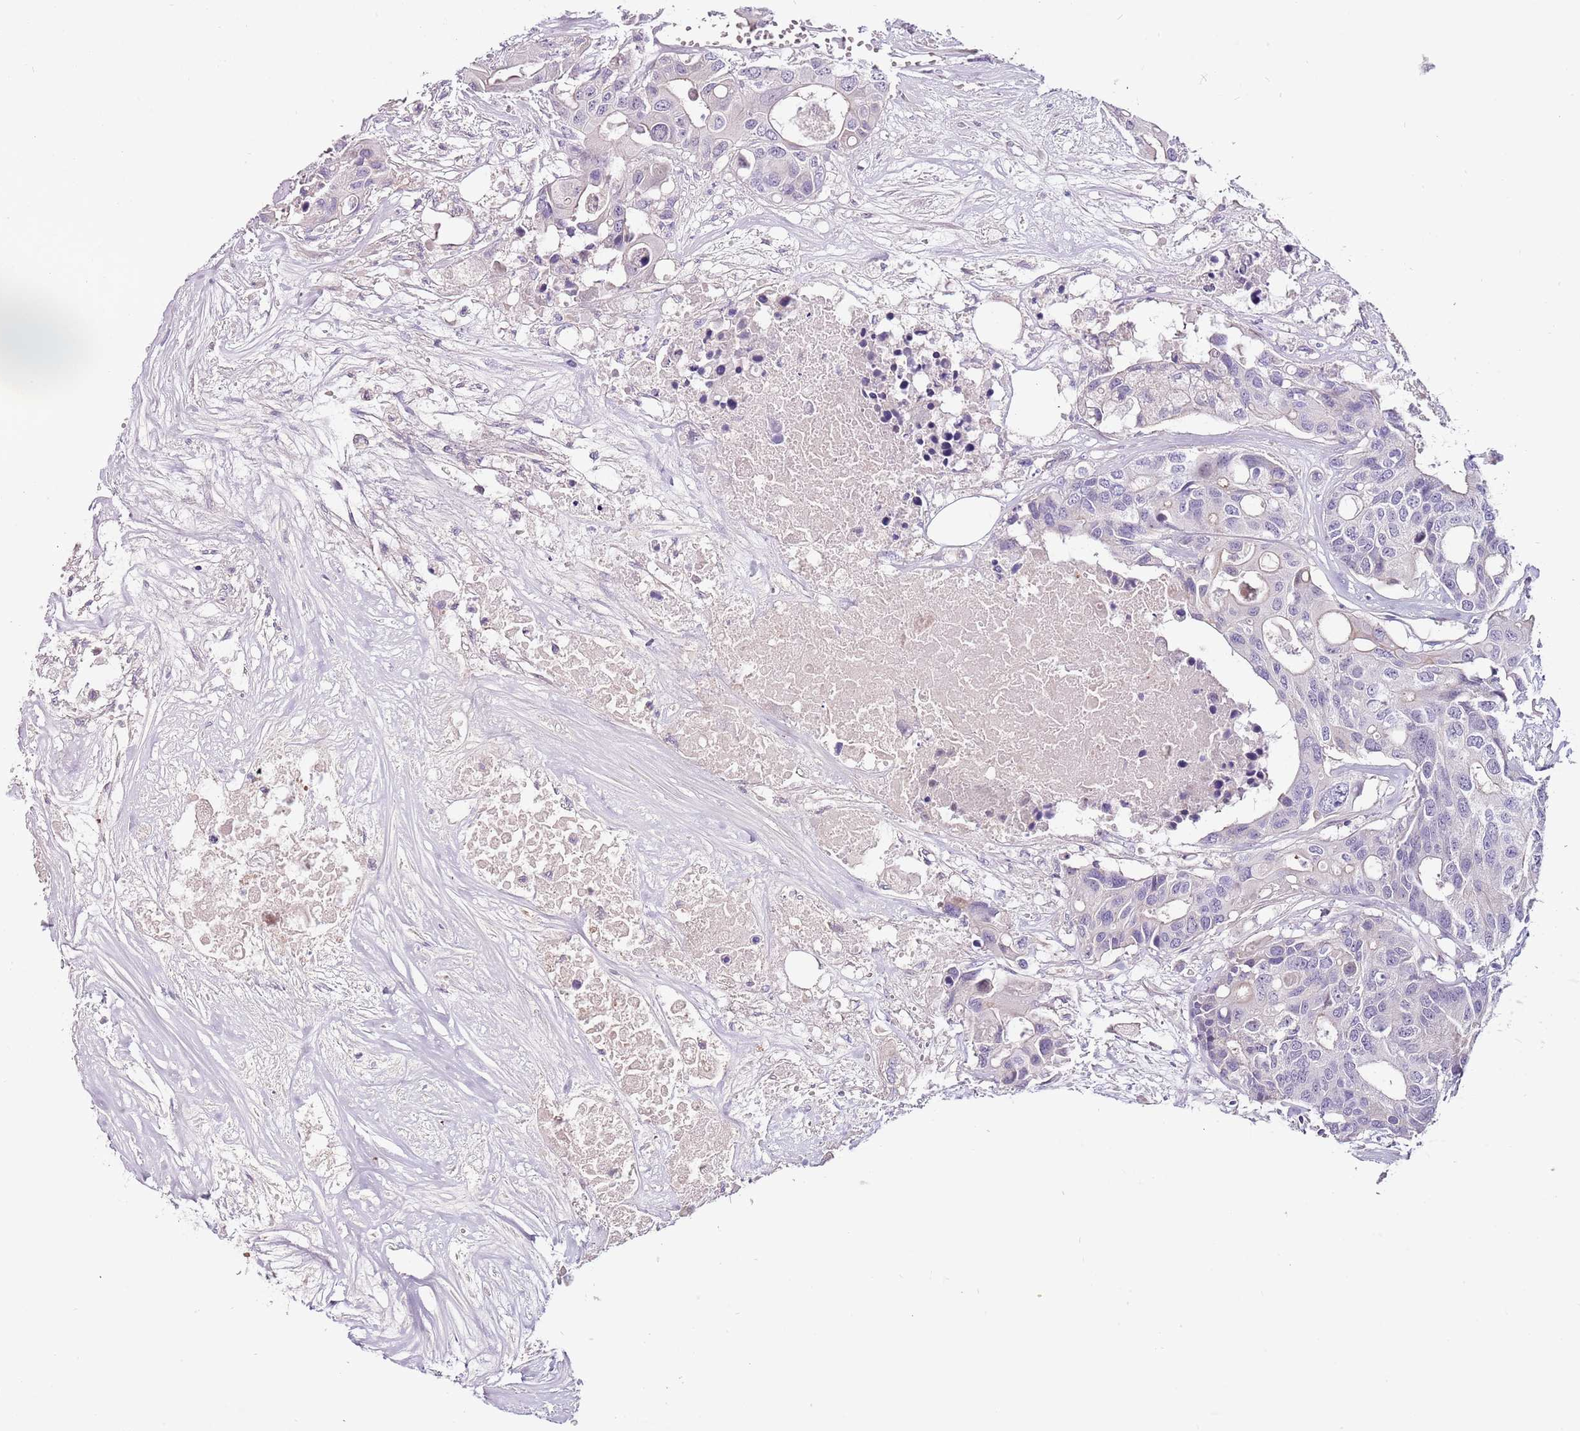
{"staining": {"intensity": "weak", "quantity": "<25%", "location": "cytoplasmic/membranous"}, "tissue": "colorectal cancer", "cell_type": "Tumor cells", "image_type": "cancer", "snomed": [{"axis": "morphology", "description": "Adenocarcinoma, NOS"}, {"axis": "topography", "description": "Colon"}], "caption": "Tumor cells are negative for protein expression in human colorectal adenocarcinoma.", "gene": "NKX2-3", "patient": {"sex": "male", "age": 77}}